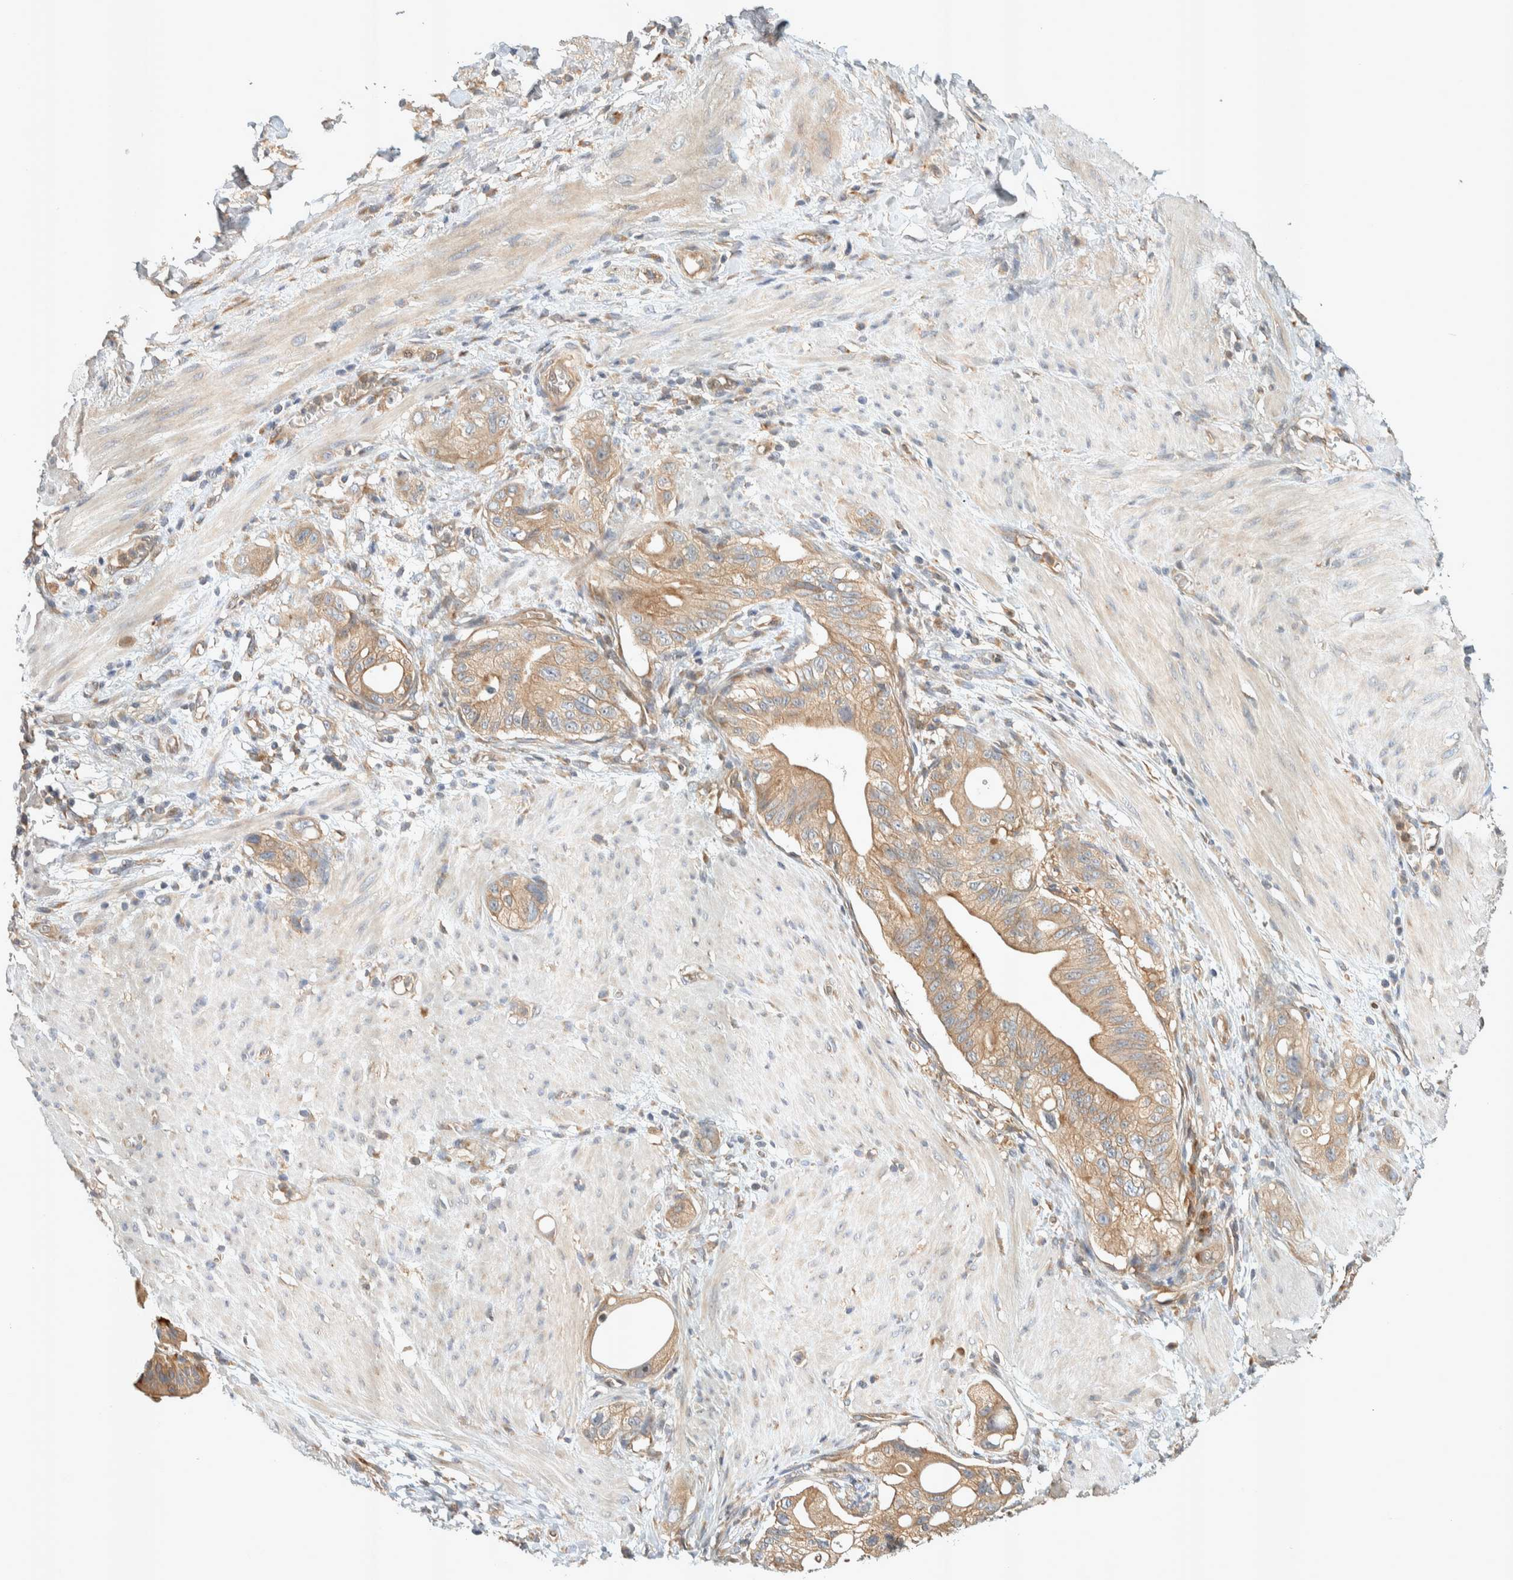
{"staining": {"intensity": "moderate", "quantity": ">75%", "location": "cytoplasmic/membranous"}, "tissue": "stomach cancer", "cell_type": "Tumor cells", "image_type": "cancer", "snomed": [{"axis": "morphology", "description": "Adenocarcinoma, NOS"}, {"axis": "topography", "description": "Stomach"}, {"axis": "topography", "description": "Stomach, lower"}], "caption": "Adenocarcinoma (stomach) stained for a protein (brown) reveals moderate cytoplasmic/membranous positive staining in approximately >75% of tumor cells.", "gene": "PXK", "patient": {"sex": "female", "age": 48}}